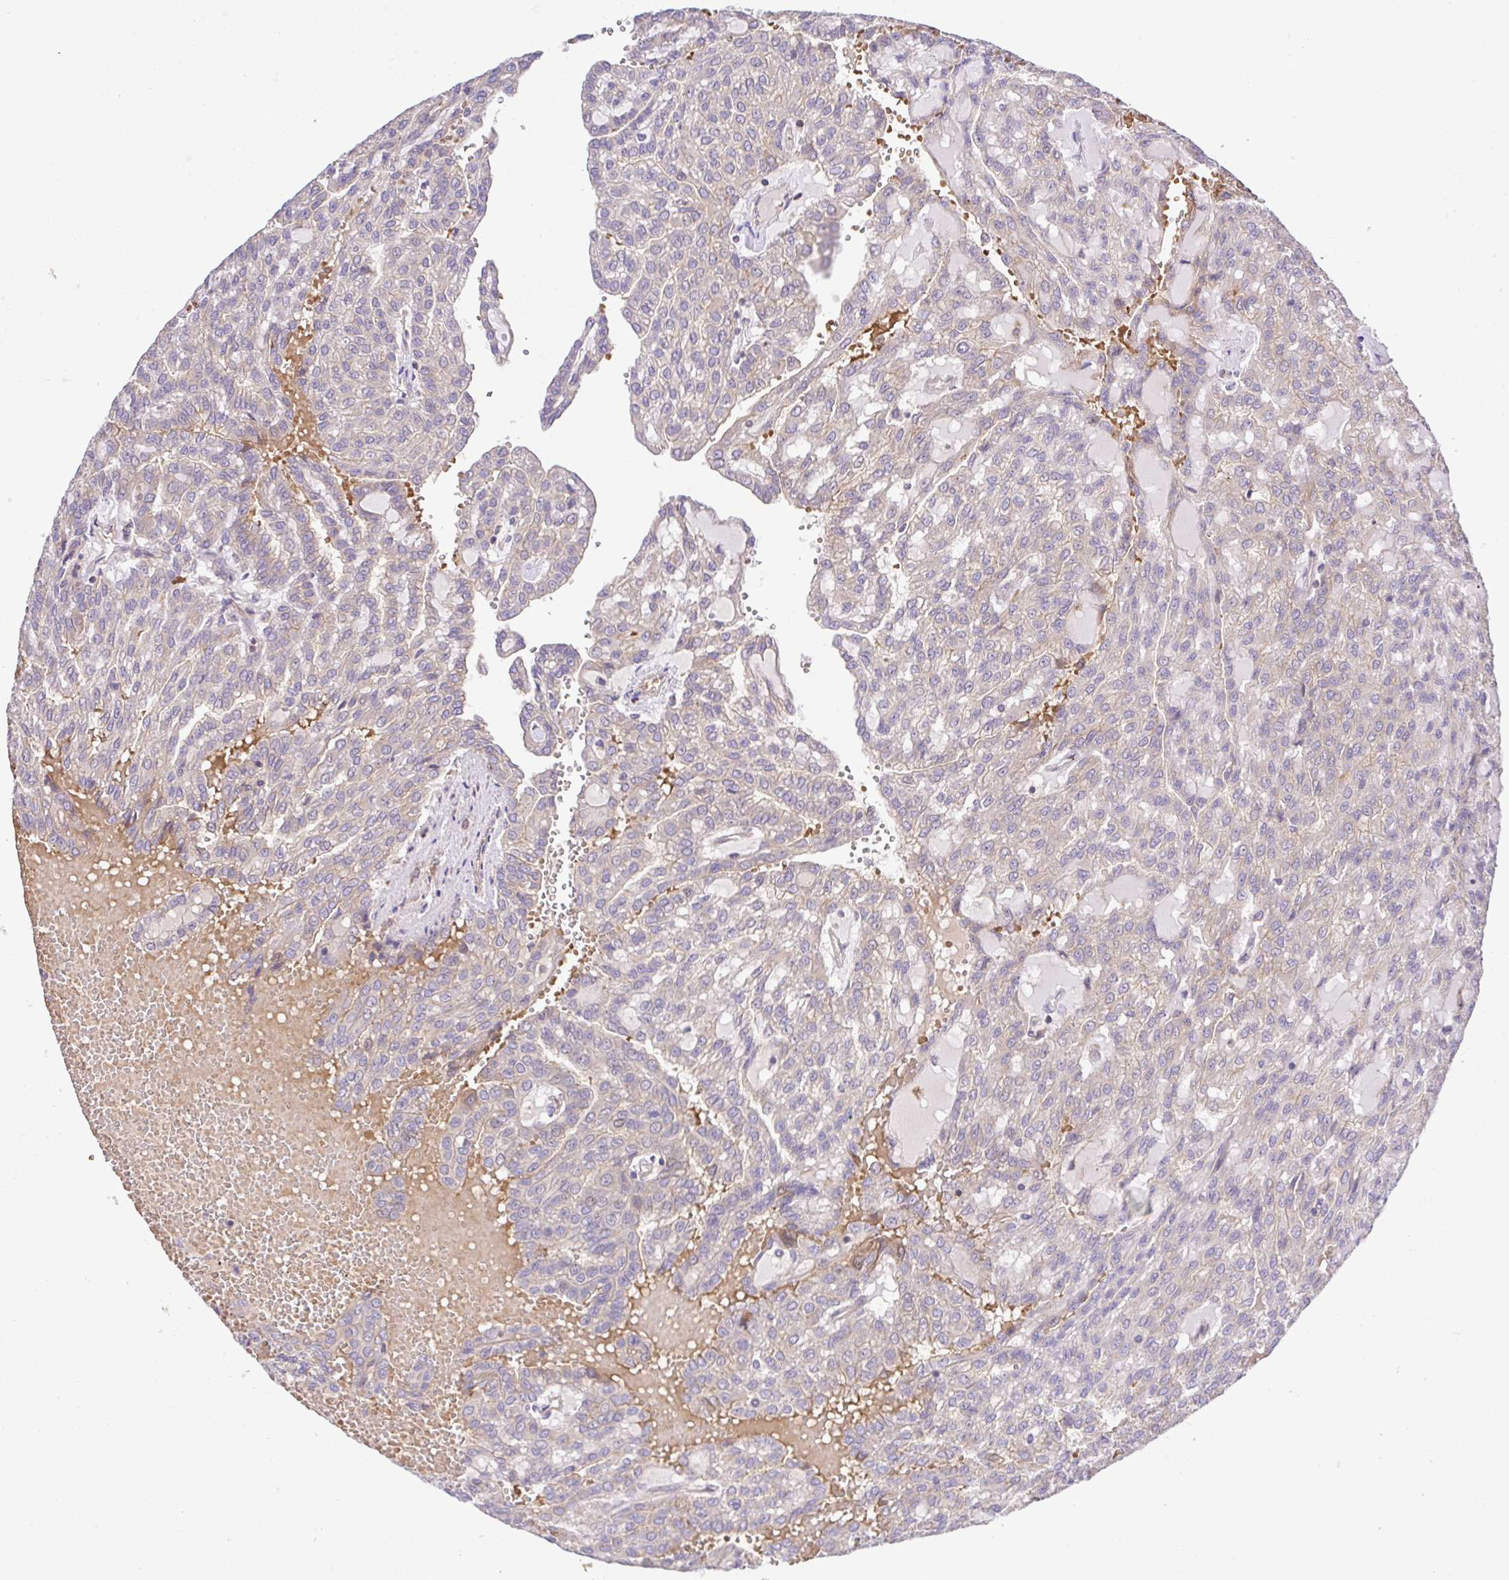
{"staining": {"intensity": "negative", "quantity": "none", "location": "none"}, "tissue": "renal cancer", "cell_type": "Tumor cells", "image_type": "cancer", "snomed": [{"axis": "morphology", "description": "Adenocarcinoma, NOS"}, {"axis": "topography", "description": "Kidney"}], "caption": "There is no significant staining in tumor cells of adenocarcinoma (renal). (DAB immunohistochemistry visualized using brightfield microscopy, high magnification).", "gene": "IDE", "patient": {"sex": "male", "age": 63}}